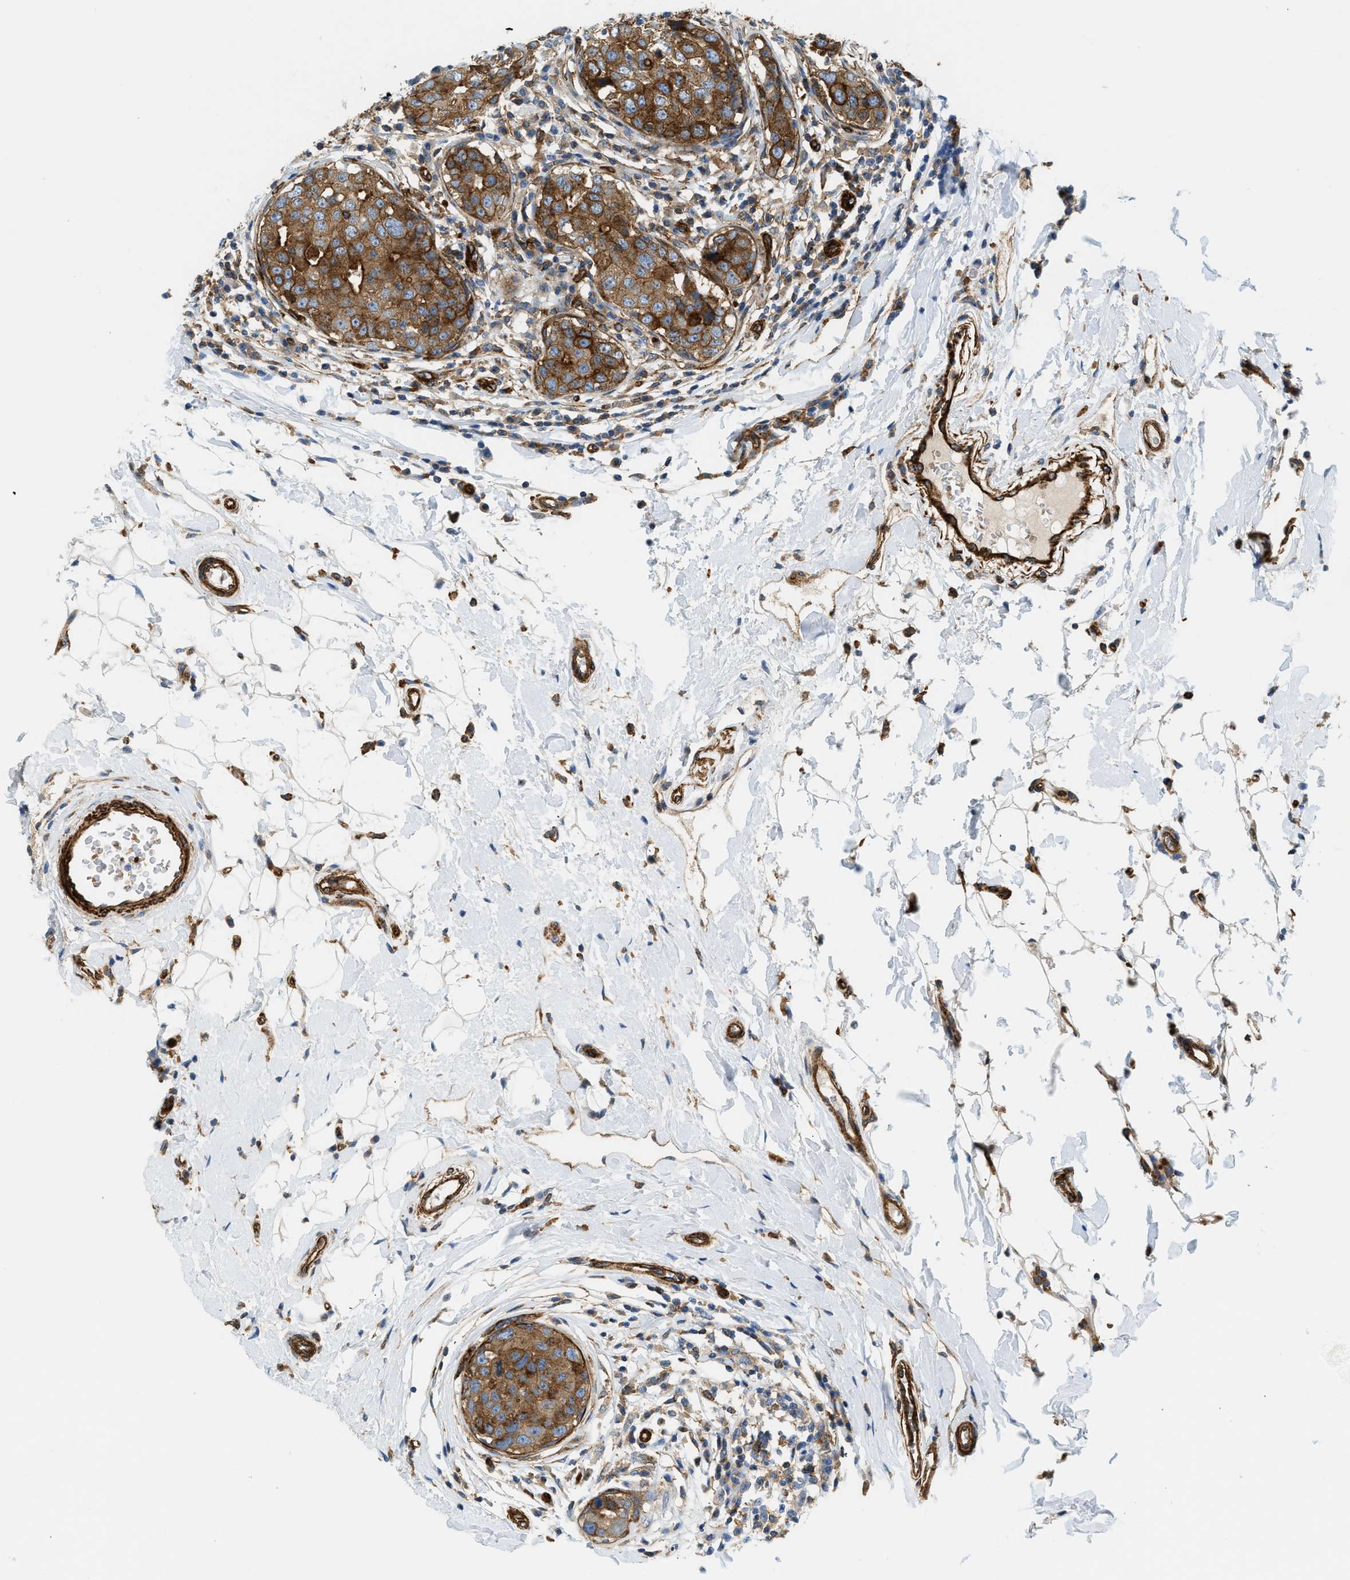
{"staining": {"intensity": "moderate", "quantity": ">75%", "location": "cytoplasmic/membranous"}, "tissue": "breast cancer", "cell_type": "Tumor cells", "image_type": "cancer", "snomed": [{"axis": "morphology", "description": "Duct carcinoma"}, {"axis": "topography", "description": "Breast"}], "caption": "Human breast cancer stained for a protein (brown) reveals moderate cytoplasmic/membranous positive expression in about >75% of tumor cells.", "gene": "HIP1", "patient": {"sex": "female", "age": 27}}